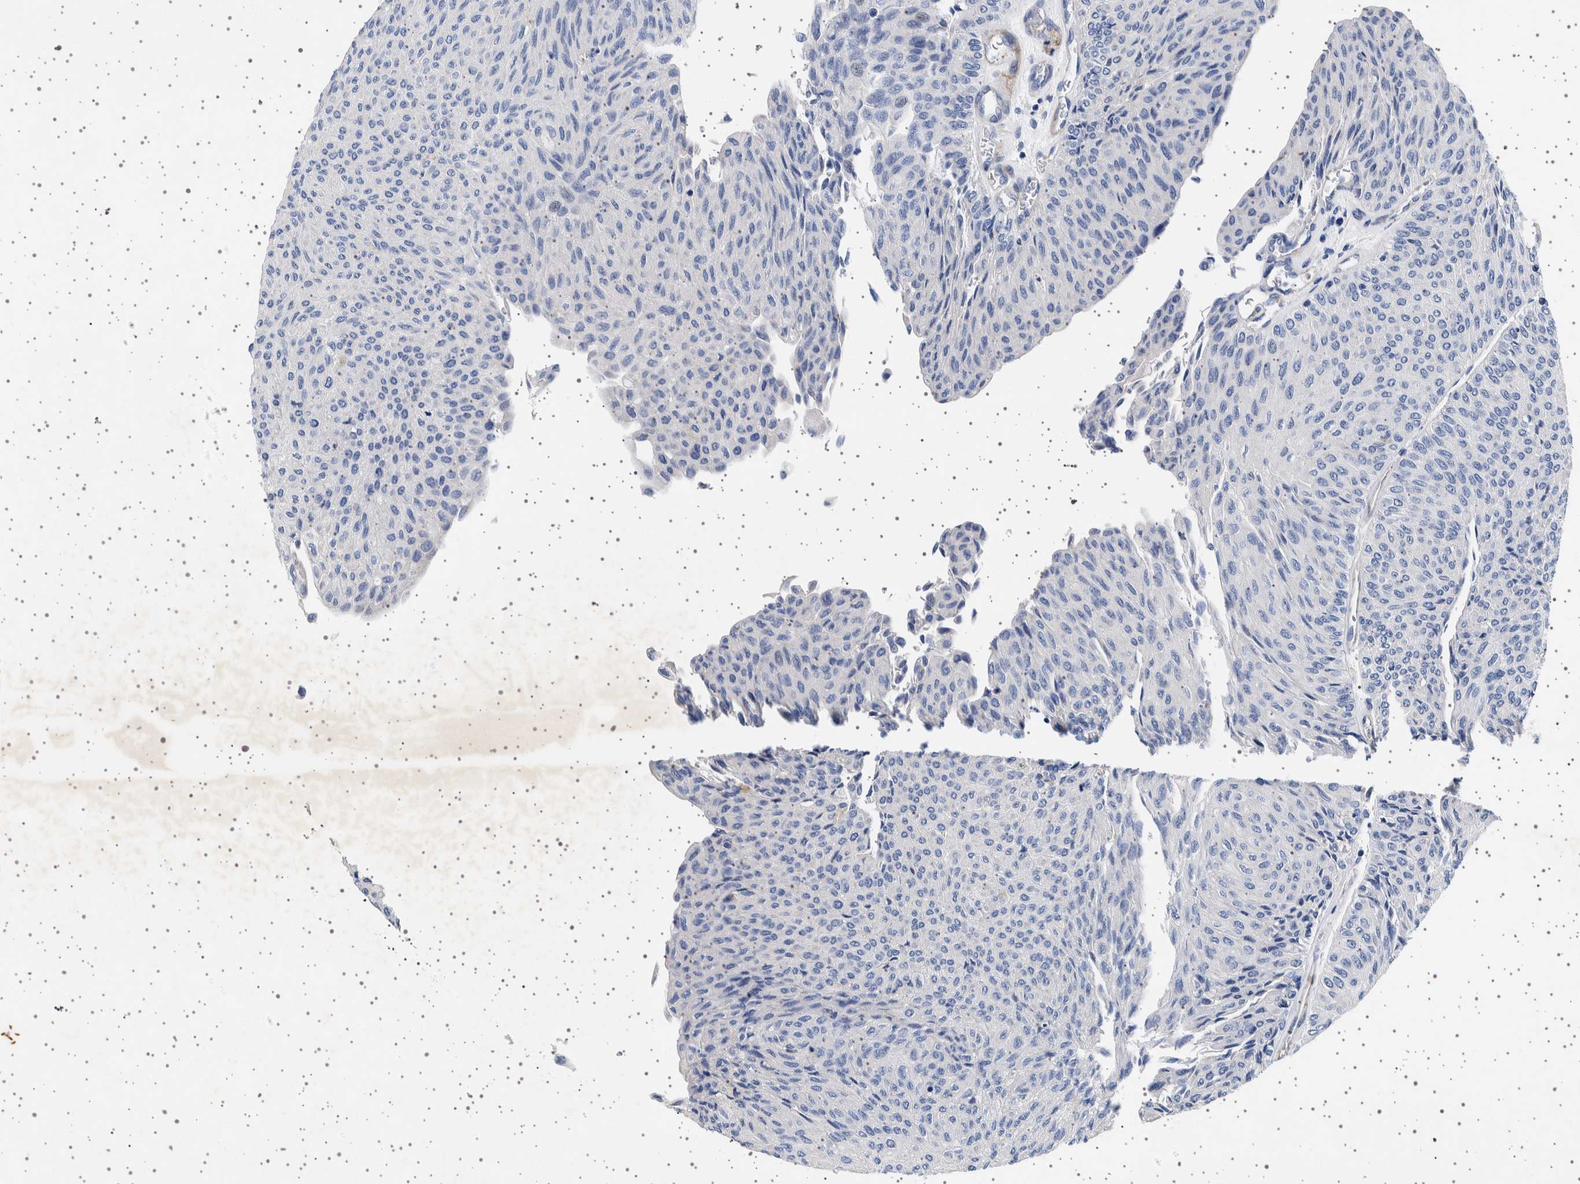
{"staining": {"intensity": "negative", "quantity": "none", "location": "none"}, "tissue": "urothelial cancer", "cell_type": "Tumor cells", "image_type": "cancer", "snomed": [{"axis": "morphology", "description": "Urothelial carcinoma, Low grade"}, {"axis": "topography", "description": "Urinary bladder"}], "caption": "This is a micrograph of immunohistochemistry staining of urothelial cancer, which shows no expression in tumor cells.", "gene": "SEPTIN4", "patient": {"sex": "male", "age": 78}}